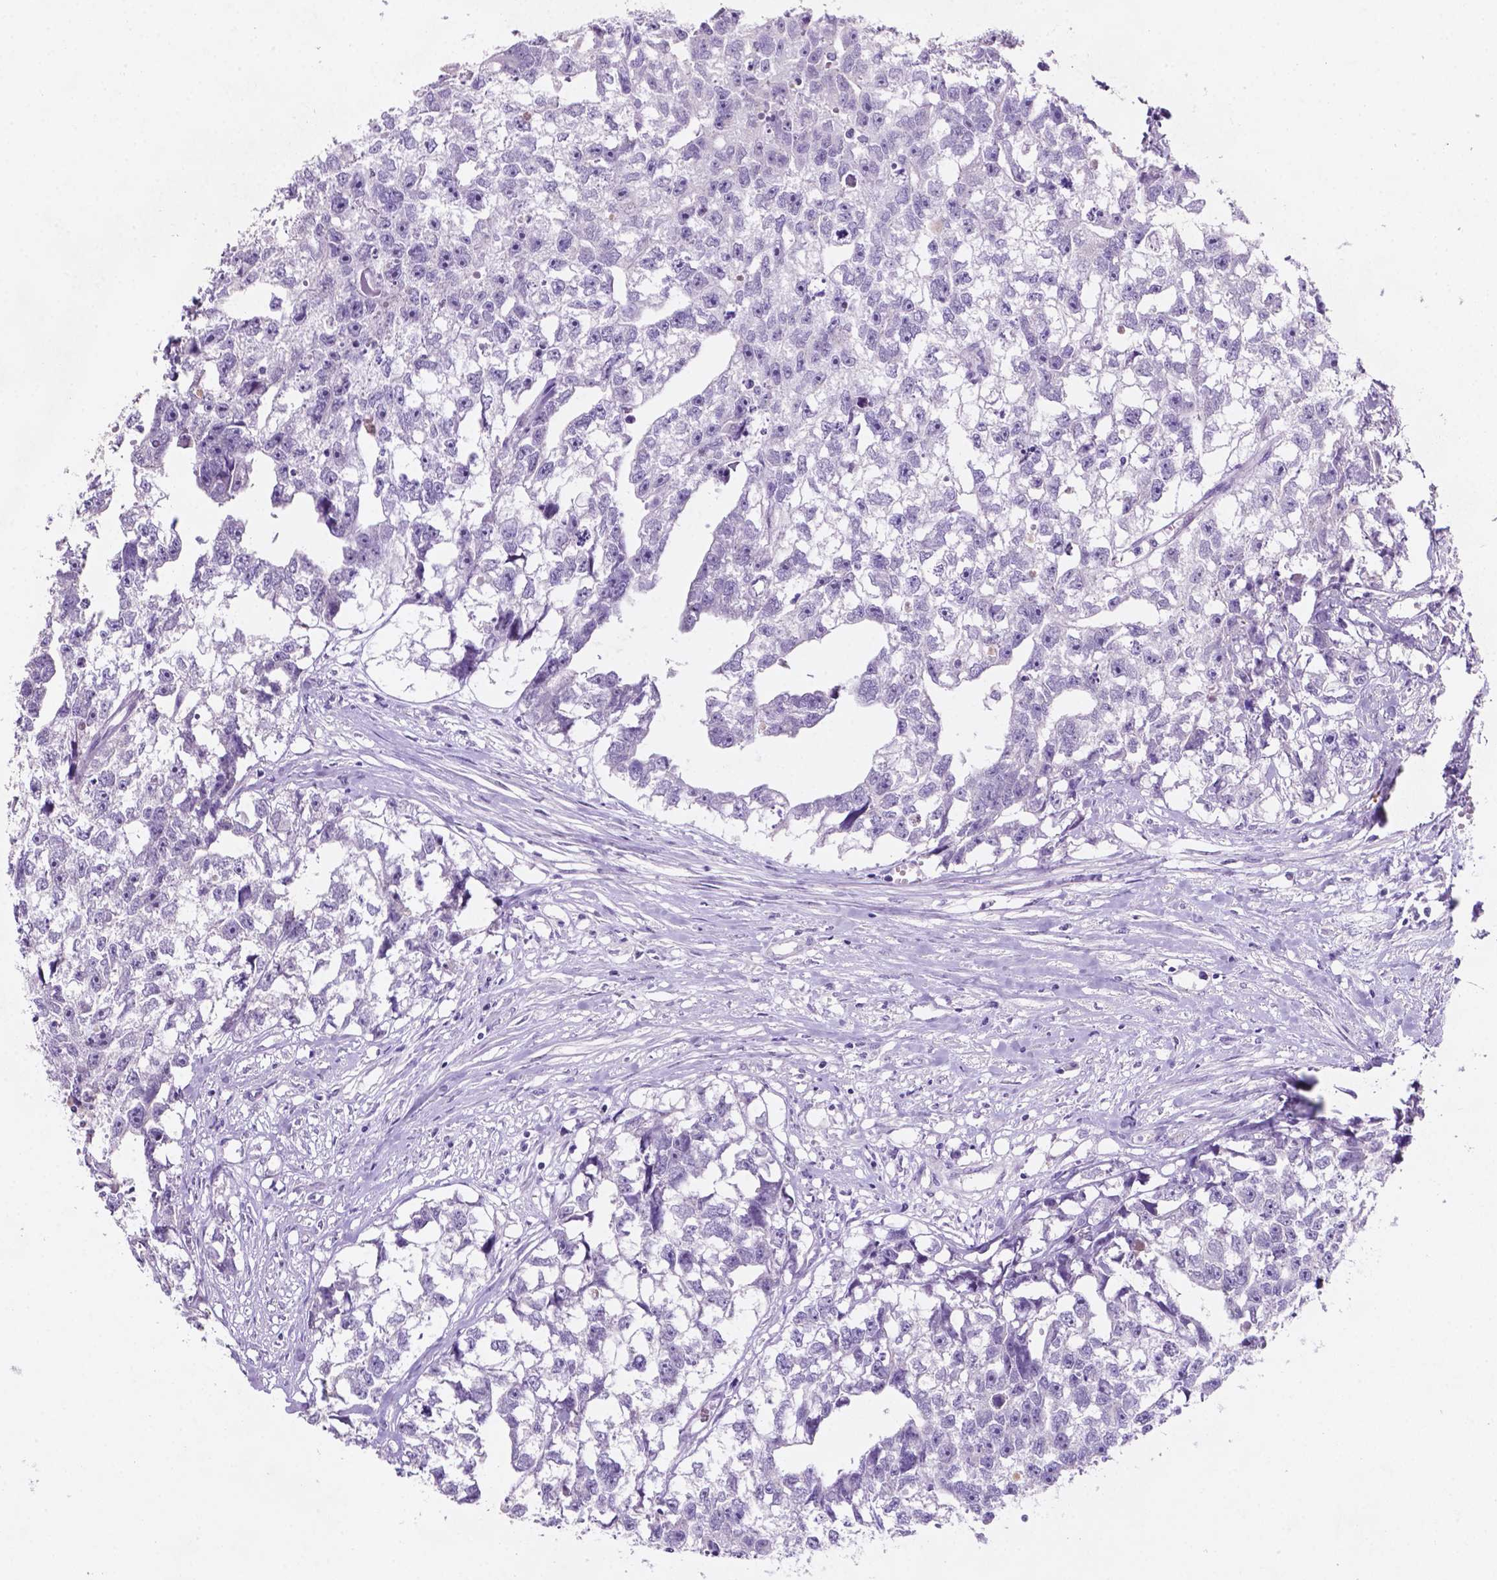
{"staining": {"intensity": "negative", "quantity": "none", "location": "none"}, "tissue": "testis cancer", "cell_type": "Tumor cells", "image_type": "cancer", "snomed": [{"axis": "morphology", "description": "Carcinoma, Embryonal, NOS"}, {"axis": "morphology", "description": "Teratoma, malignant, NOS"}, {"axis": "topography", "description": "Testis"}], "caption": "Immunohistochemistry image of human testis malignant teratoma stained for a protein (brown), which displays no positivity in tumor cells.", "gene": "EBLN2", "patient": {"sex": "male", "age": 44}}